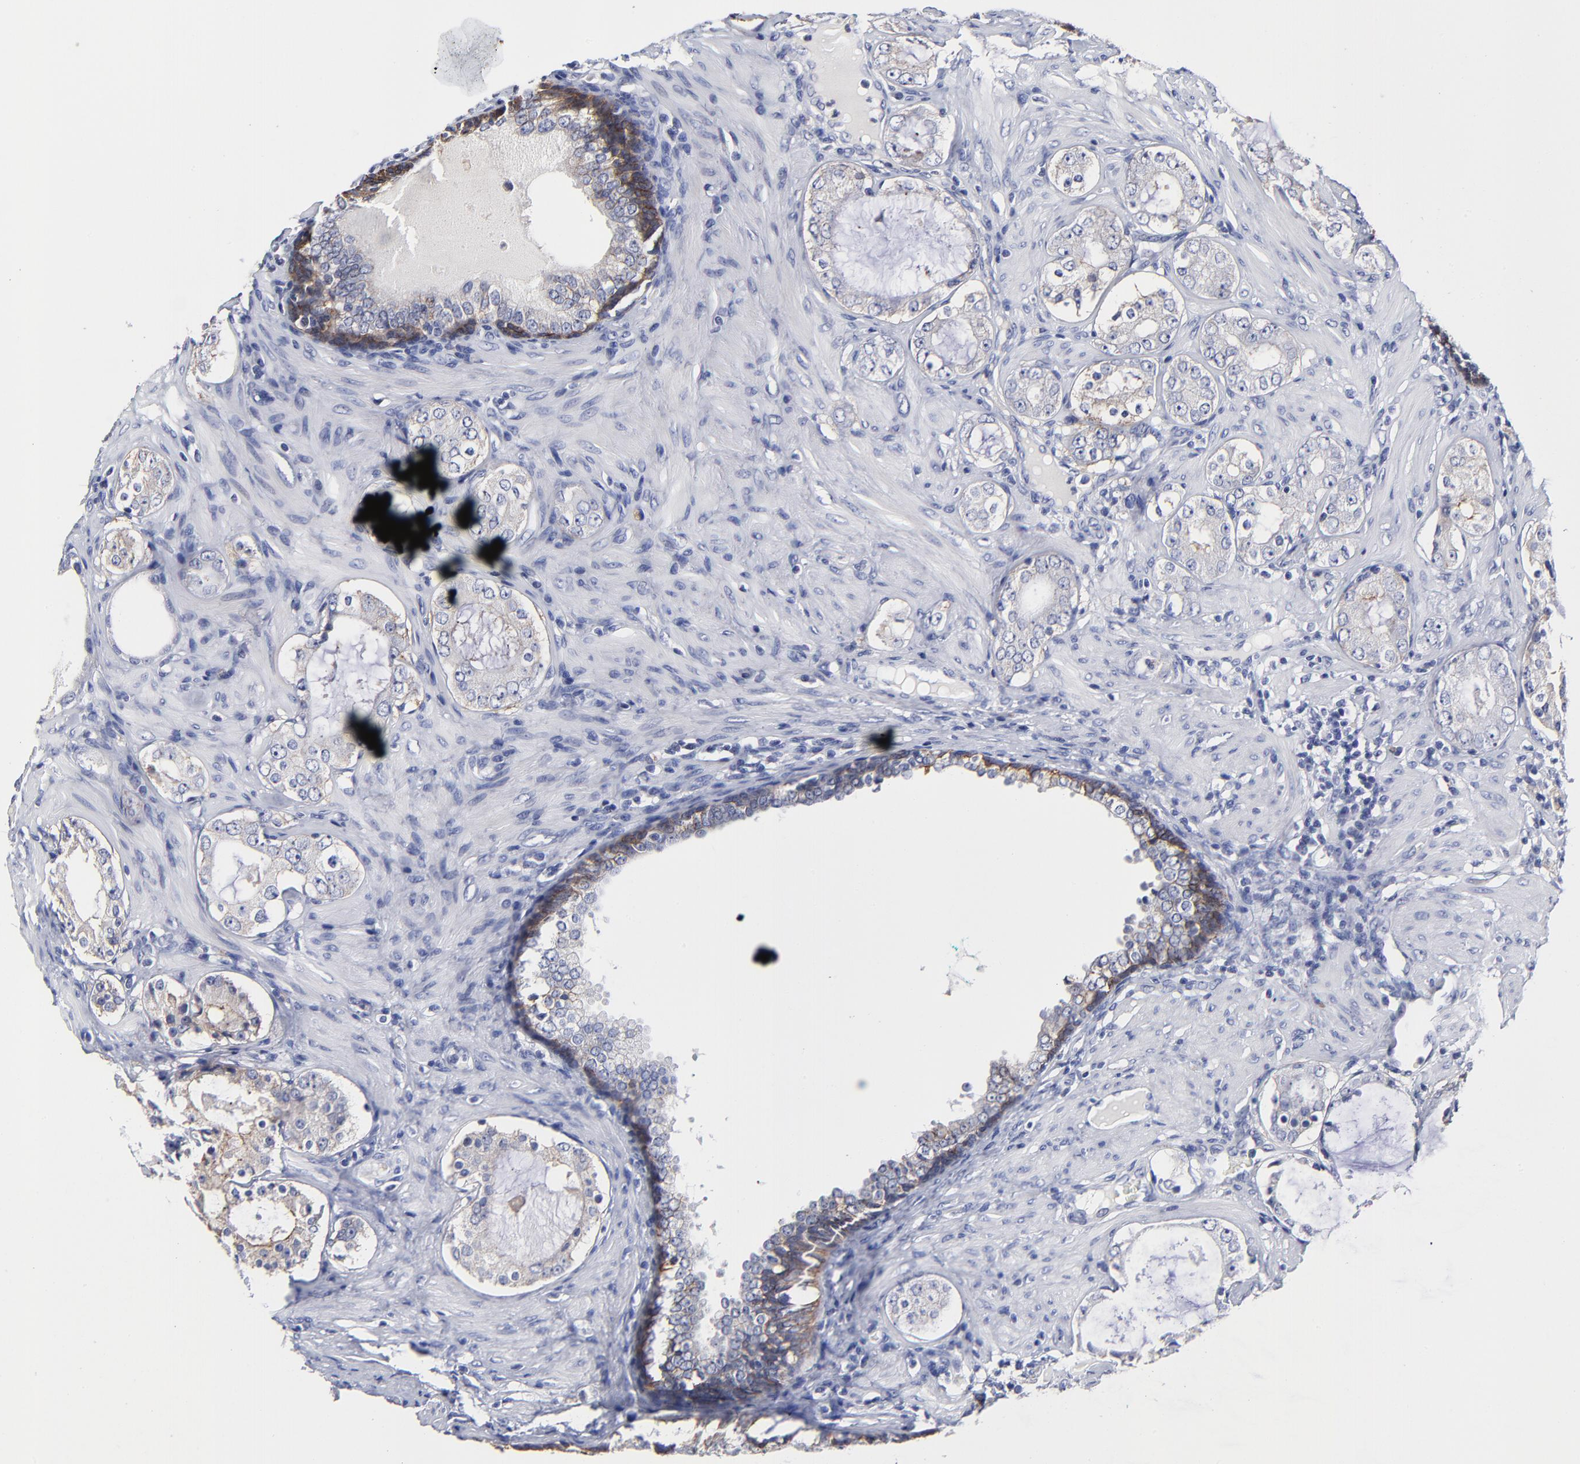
{"staining": {"intensity": "negative", "quantity": "none", "location": "none"}, "tissue": "prostate cancer", "cell_type": "Tumor cells", "image_type": "cancer", "snomed": [{"axis": "morphology", "description": "Adenocarcinoma, Medium grade"}, {"axis": "topography", "description": "Prostate"}], "caption": "The image shows no significant positivity in tumor cells of prostate cancer.", "gene": "CXADR", "patient": {"sex": "male", "age": 73}}